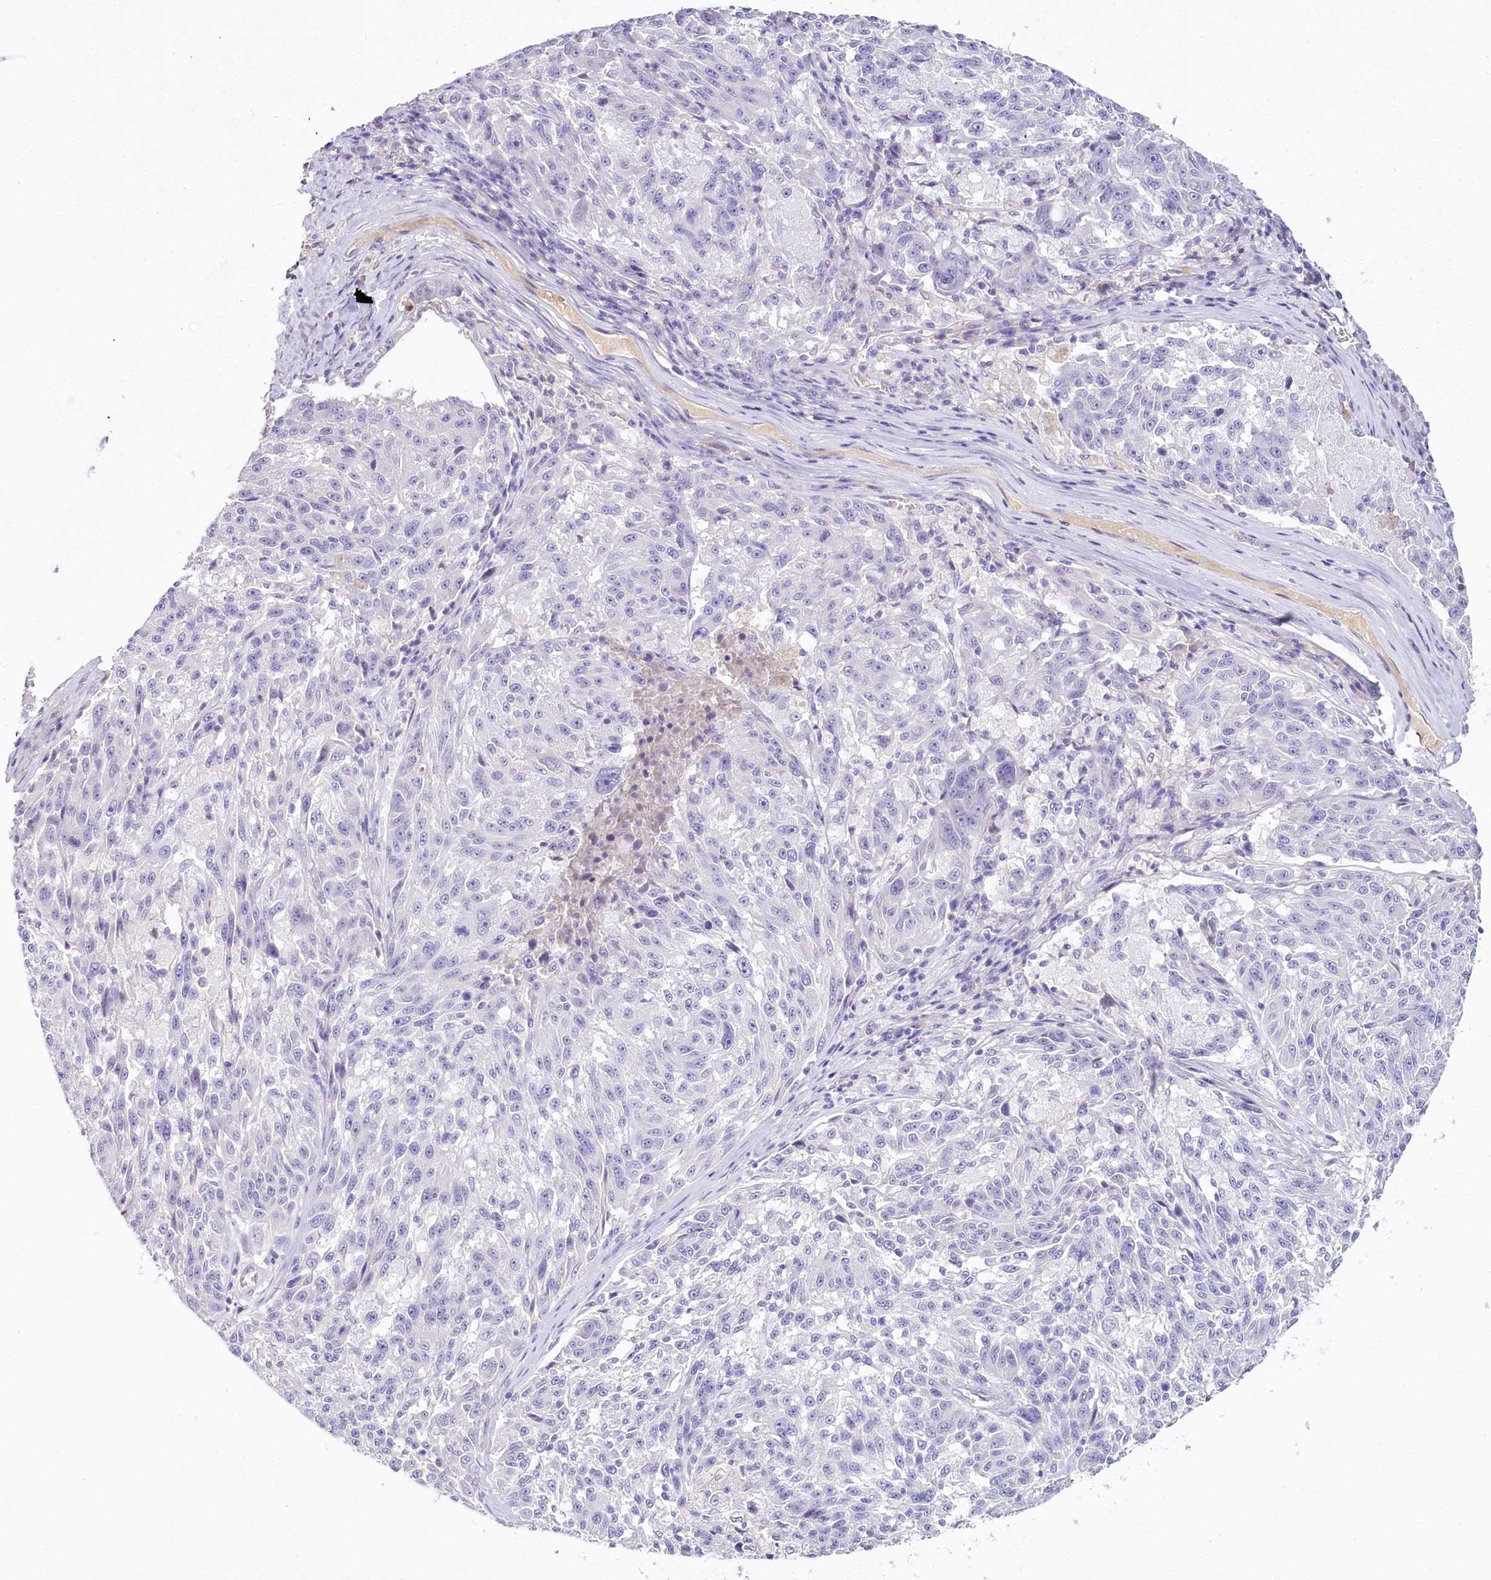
{"staining": {"intensity": "negative", "quantity": "none", "location": "none"}, "tissue": "melanoma", "cell_type": "Tumor cells", "image_type": "cancer", "snomed": [{"axis": "morphology", "description": "Malignant melanoma, NOS"}, {"axis": "topography", "description": "Skin"}], "caption": "Tumor cells are negative for brown protein staining in malignant melanoma. The staining was performed using DAB to visualize the protein expression in brown, while the nuclei were stained in blue with hematoxylin (Magnification: 20x).", "gene": "HPD", "patient": {"sex": "male", "age": 53}}